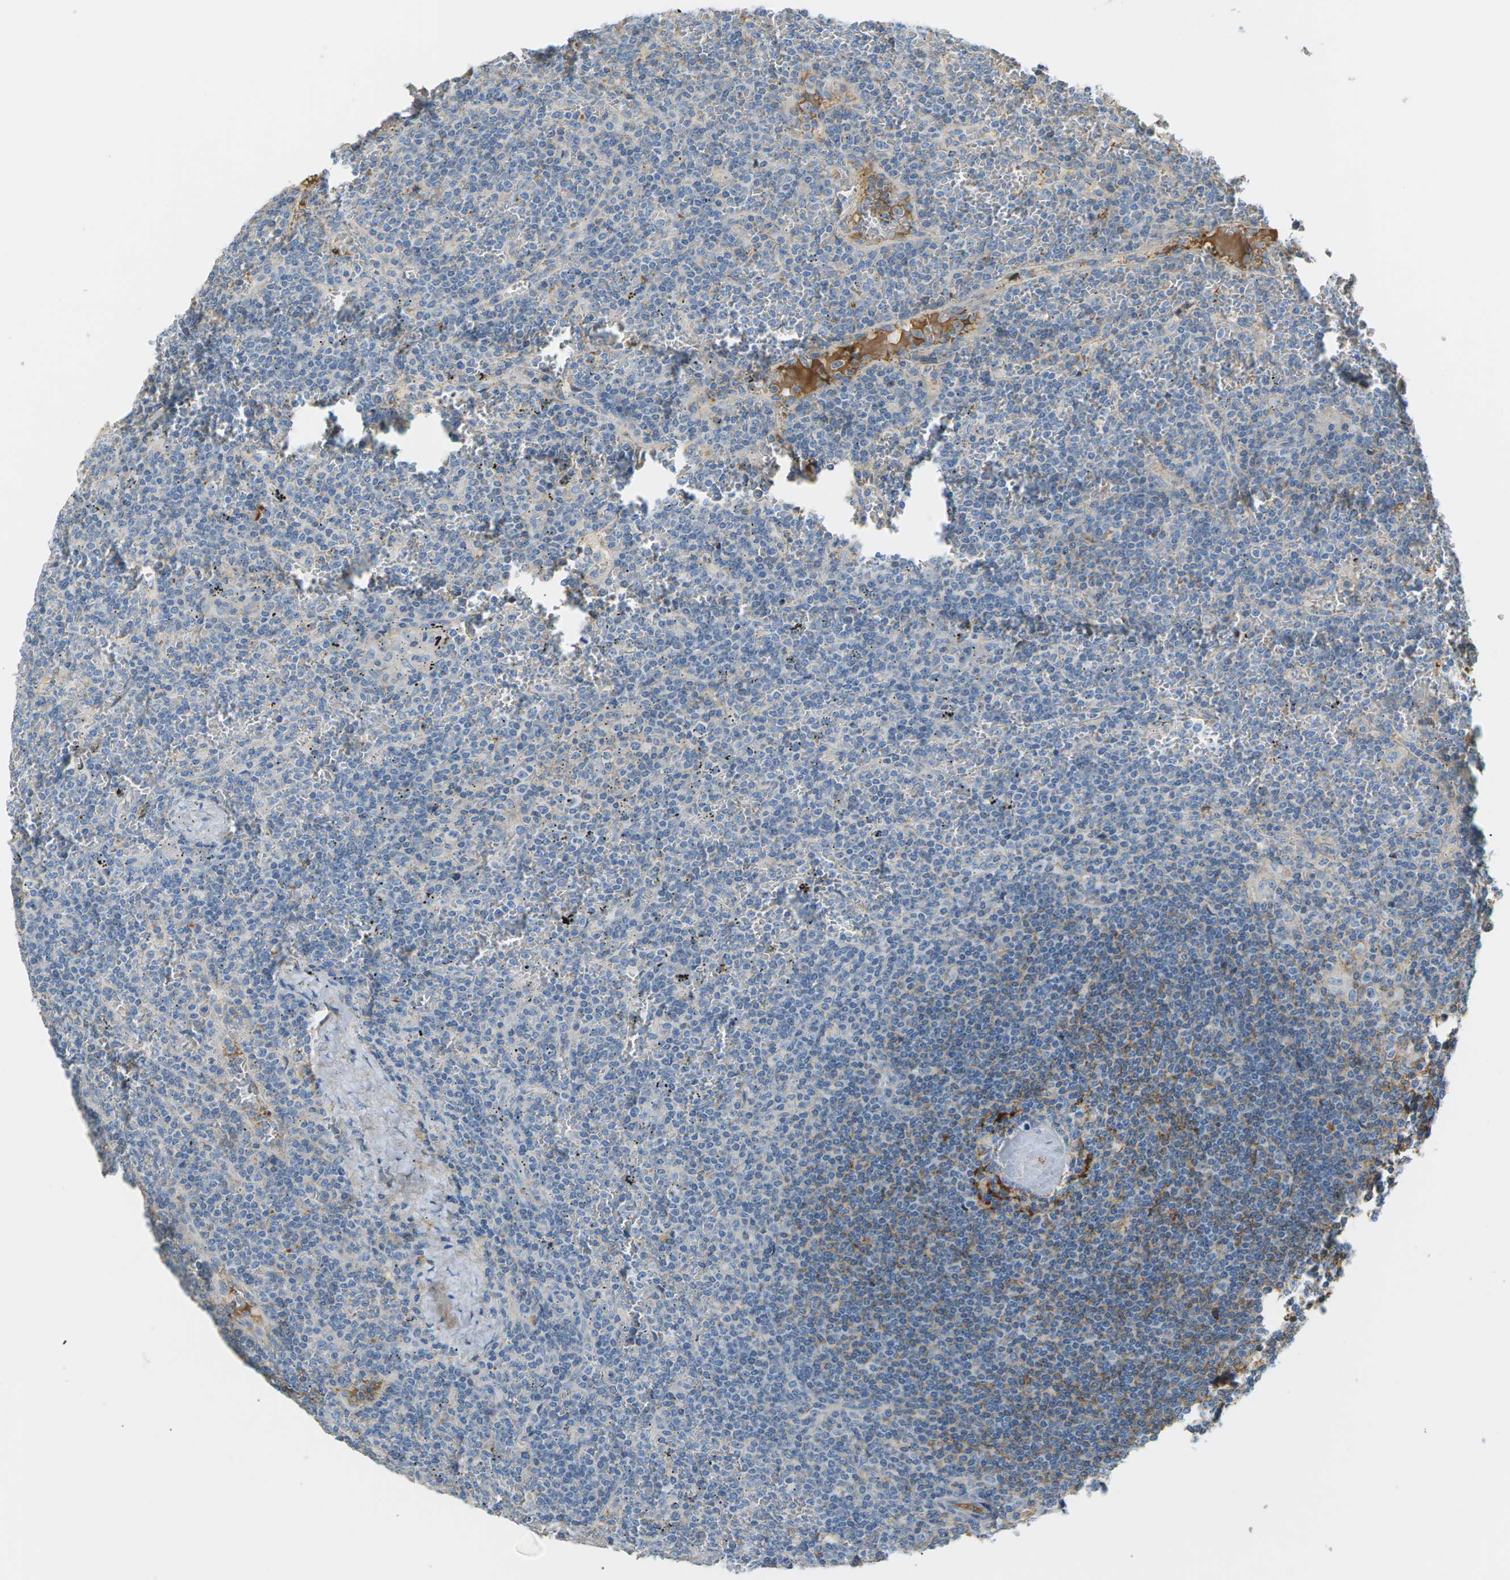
{"staining": {"intensity": "negative", "quantity": "none", "location": "none"}, "tissue": "lymphoma", "cell_type": "Tumor cells", "image_type": "cancer", "snomed": [{"axis": "morphology", "description": "Malignant lymphoma, non-Hodgkin's type, Low grade"}, {"axis": "topography", "description": "Spleen"}], "caption": "There is no significant positivity in tumor cells of lymphoma. The staining was performed using DAB (3,3'-diaminobenzidine) to visualize the protein expression in brown, while the nuclei were stained in blue with hematoxylin (Magnification: 20x).", "gene": "CFI", "patient": {"sex": "female", "age": 19}}